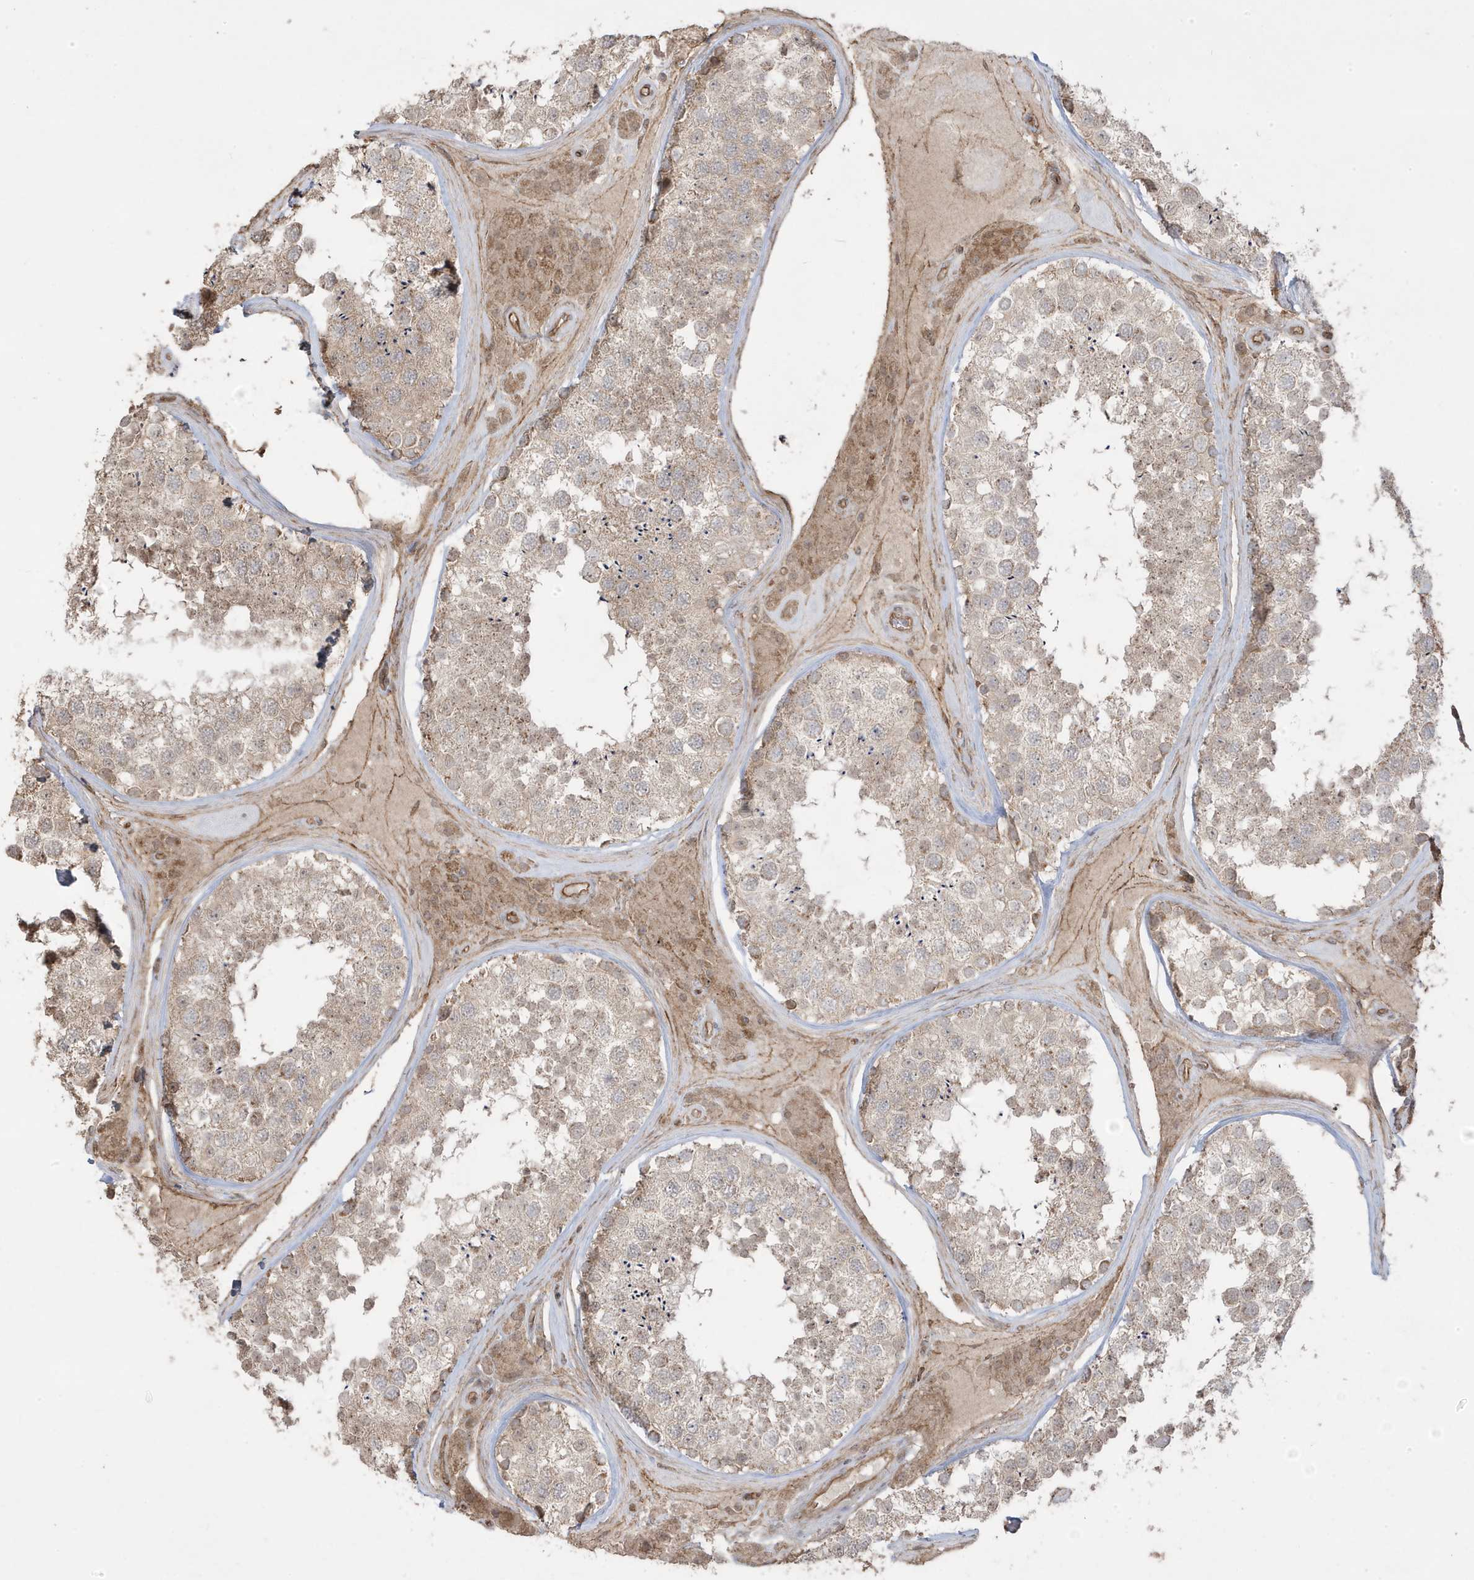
{"staining": {"intensity": "weak", "quantity": "25%-75%", "location": "cytoplasmic/membranous"}, "tissue": "testis", "cell_type": "Cells in seminiferous ducts", "image_type": "normal", "snomed": [{"axis": "morphology", "description": "Normal tissue, NOS"}, {"axis": "topography", "description": "Testis"}], "caption": "Normal testis exhibits weak cytoplasmic/membranous staining in about 25%-75% of cells in seminiferous ducts, visualized by immunohistochemistry. The staining is performed using DAB brown chromogen to label protein expression. The nuclei are counter-stained blue using hematoxylin.", "gene": "DNAJC12", "patient": {"sex": "male", "age": 46}}